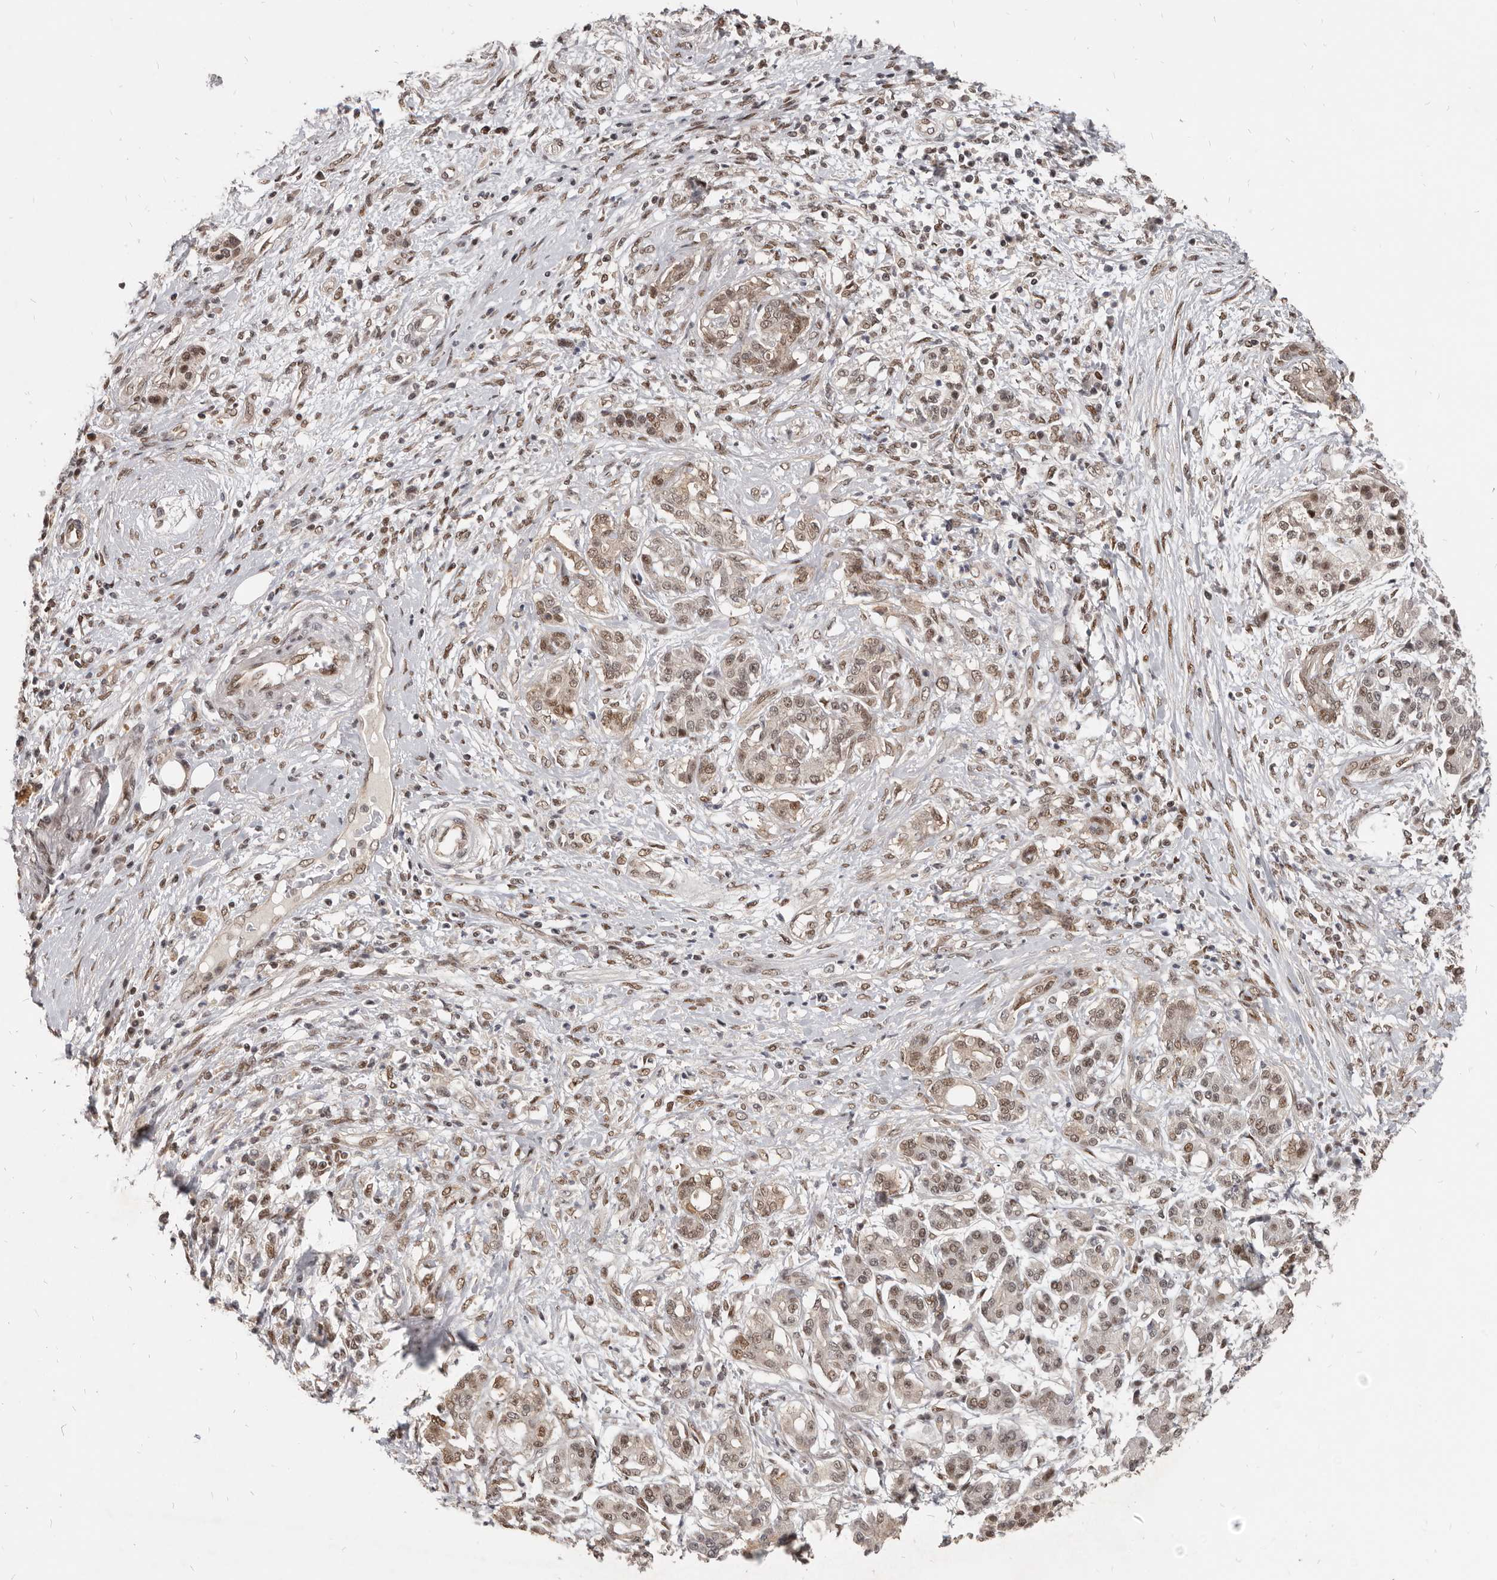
{"staining": {"intensity": "weak", "quantity": ">75%", "location": "nuclear"}, "tissue": "pancreatic cancer", "cell_type": "Tumor cells", "image_type": "cancer", "snomed": [{"axis": "morphology", "description": "Adenocarcinoma, NOS"}, {"axis": "topography", "description": "Pancreas"}], "caption": "Immunohistochemistry (IHC) (DAB) staining of human pancreatic adenocarcinoma shows weak nuclear protein positivity in about >75% of tumor cells.", "gene": "ATF5", "patient": {"sex": "female", "age": 56}}